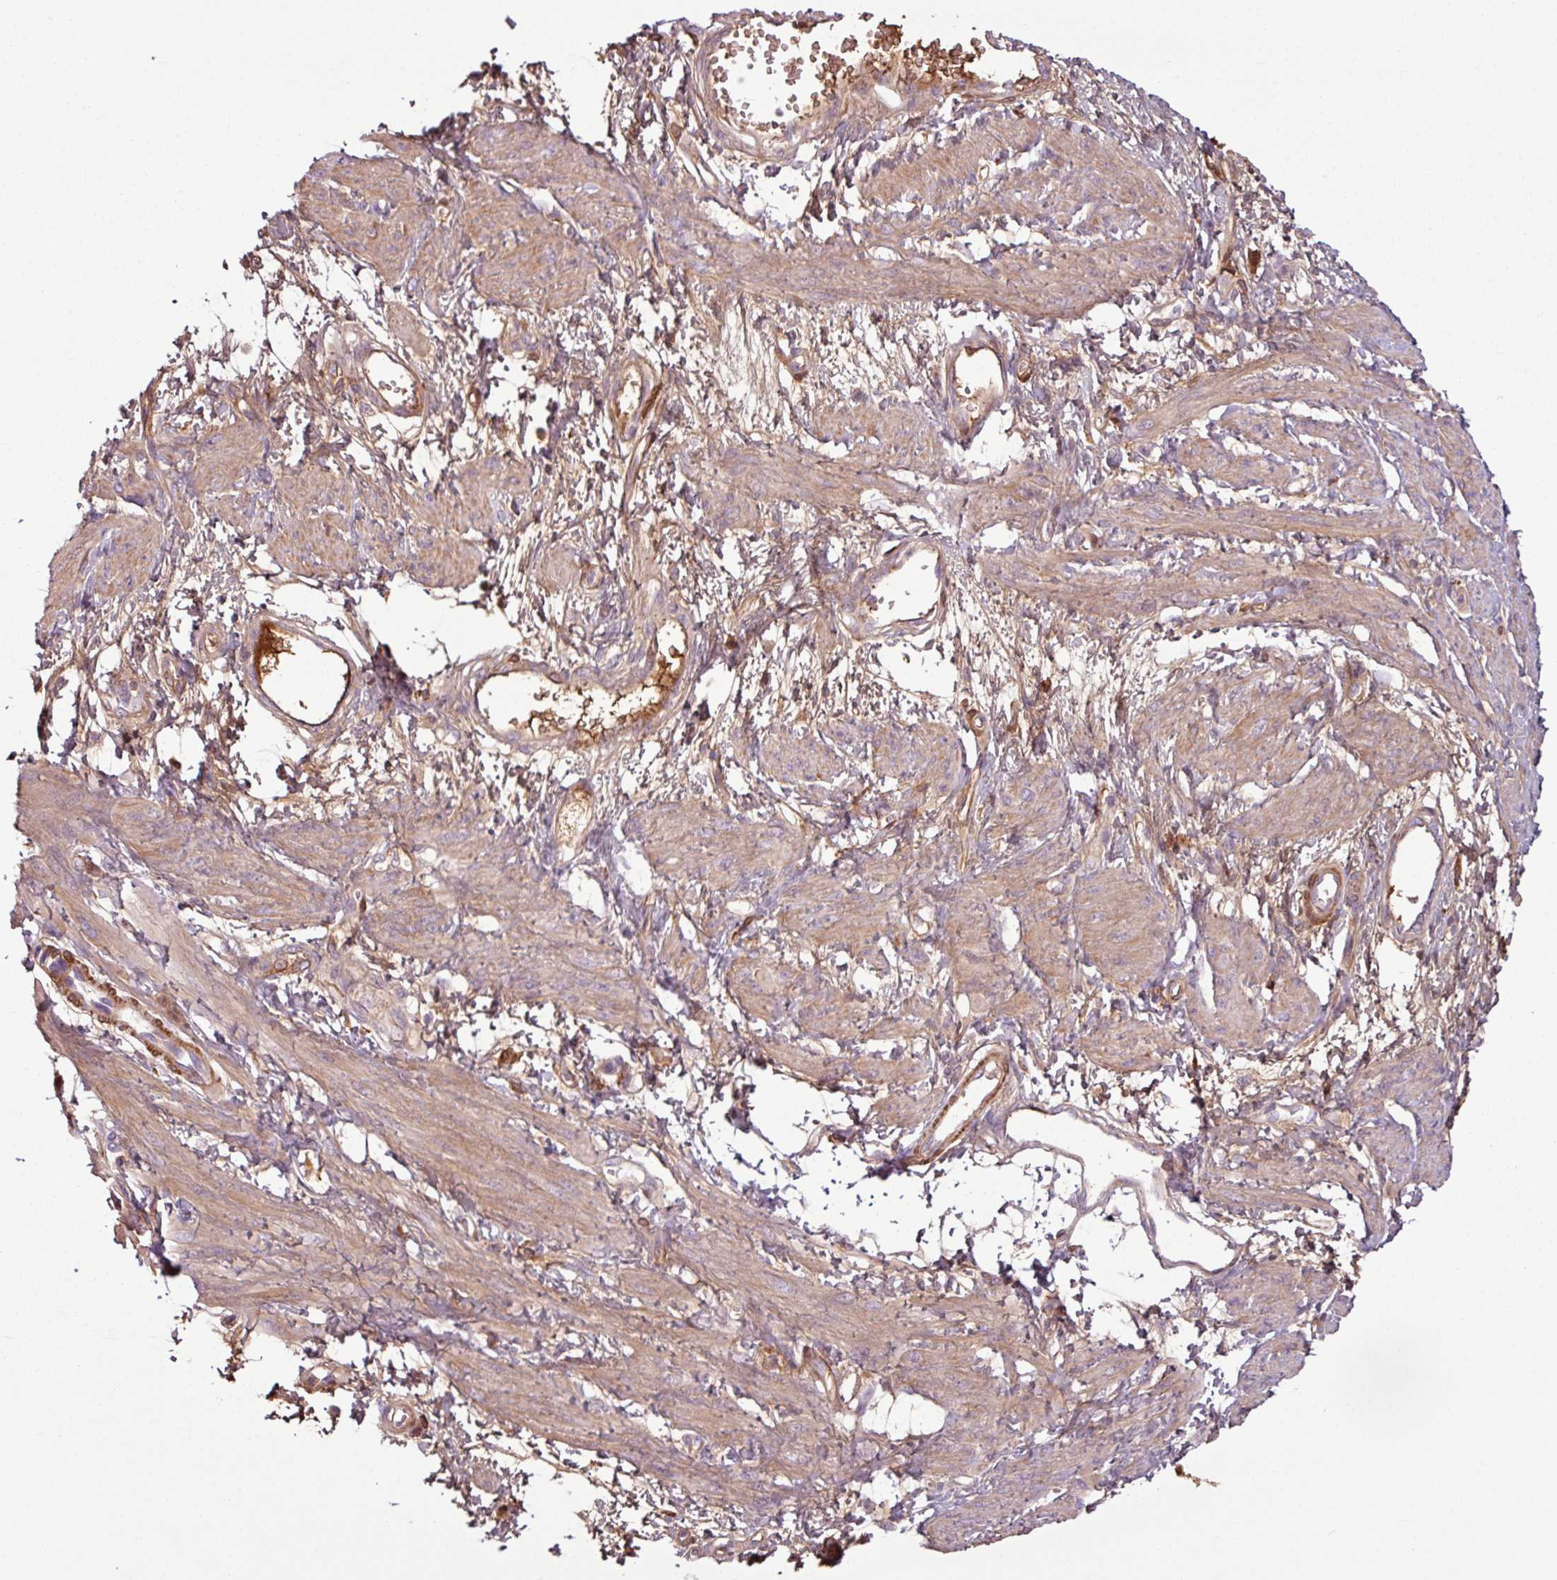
{"staining": {"intensity": "moderate", "quantity": ">75%", "location": "cytoplasmic/membranous"}, "tissue": "smooth muscle", "cell_type": "Smooth muscle cells", "image_type": "normal", "snomed": [{"axis": "morphology", "description": "Normal tissue, NOS"}, {"axis": "topography", "description": "Smooth muscle"}, {"axis": "topography", "description": "Uterus"}], "caption": "Immunohistochemistry (IHC) (DAB (3,3'-diaminobenzidine)) staining of benign smooth muscle displays moderate cytoplasmic/membranous protein staining in about >75% of smooth muscle cells. The protein is stained brown, and the nuclei are stained in blue (DAB IHC with brightfield microscopy, high magnification).", "gene": "C4A", "patient": {"sex": "female", "age": 39}}